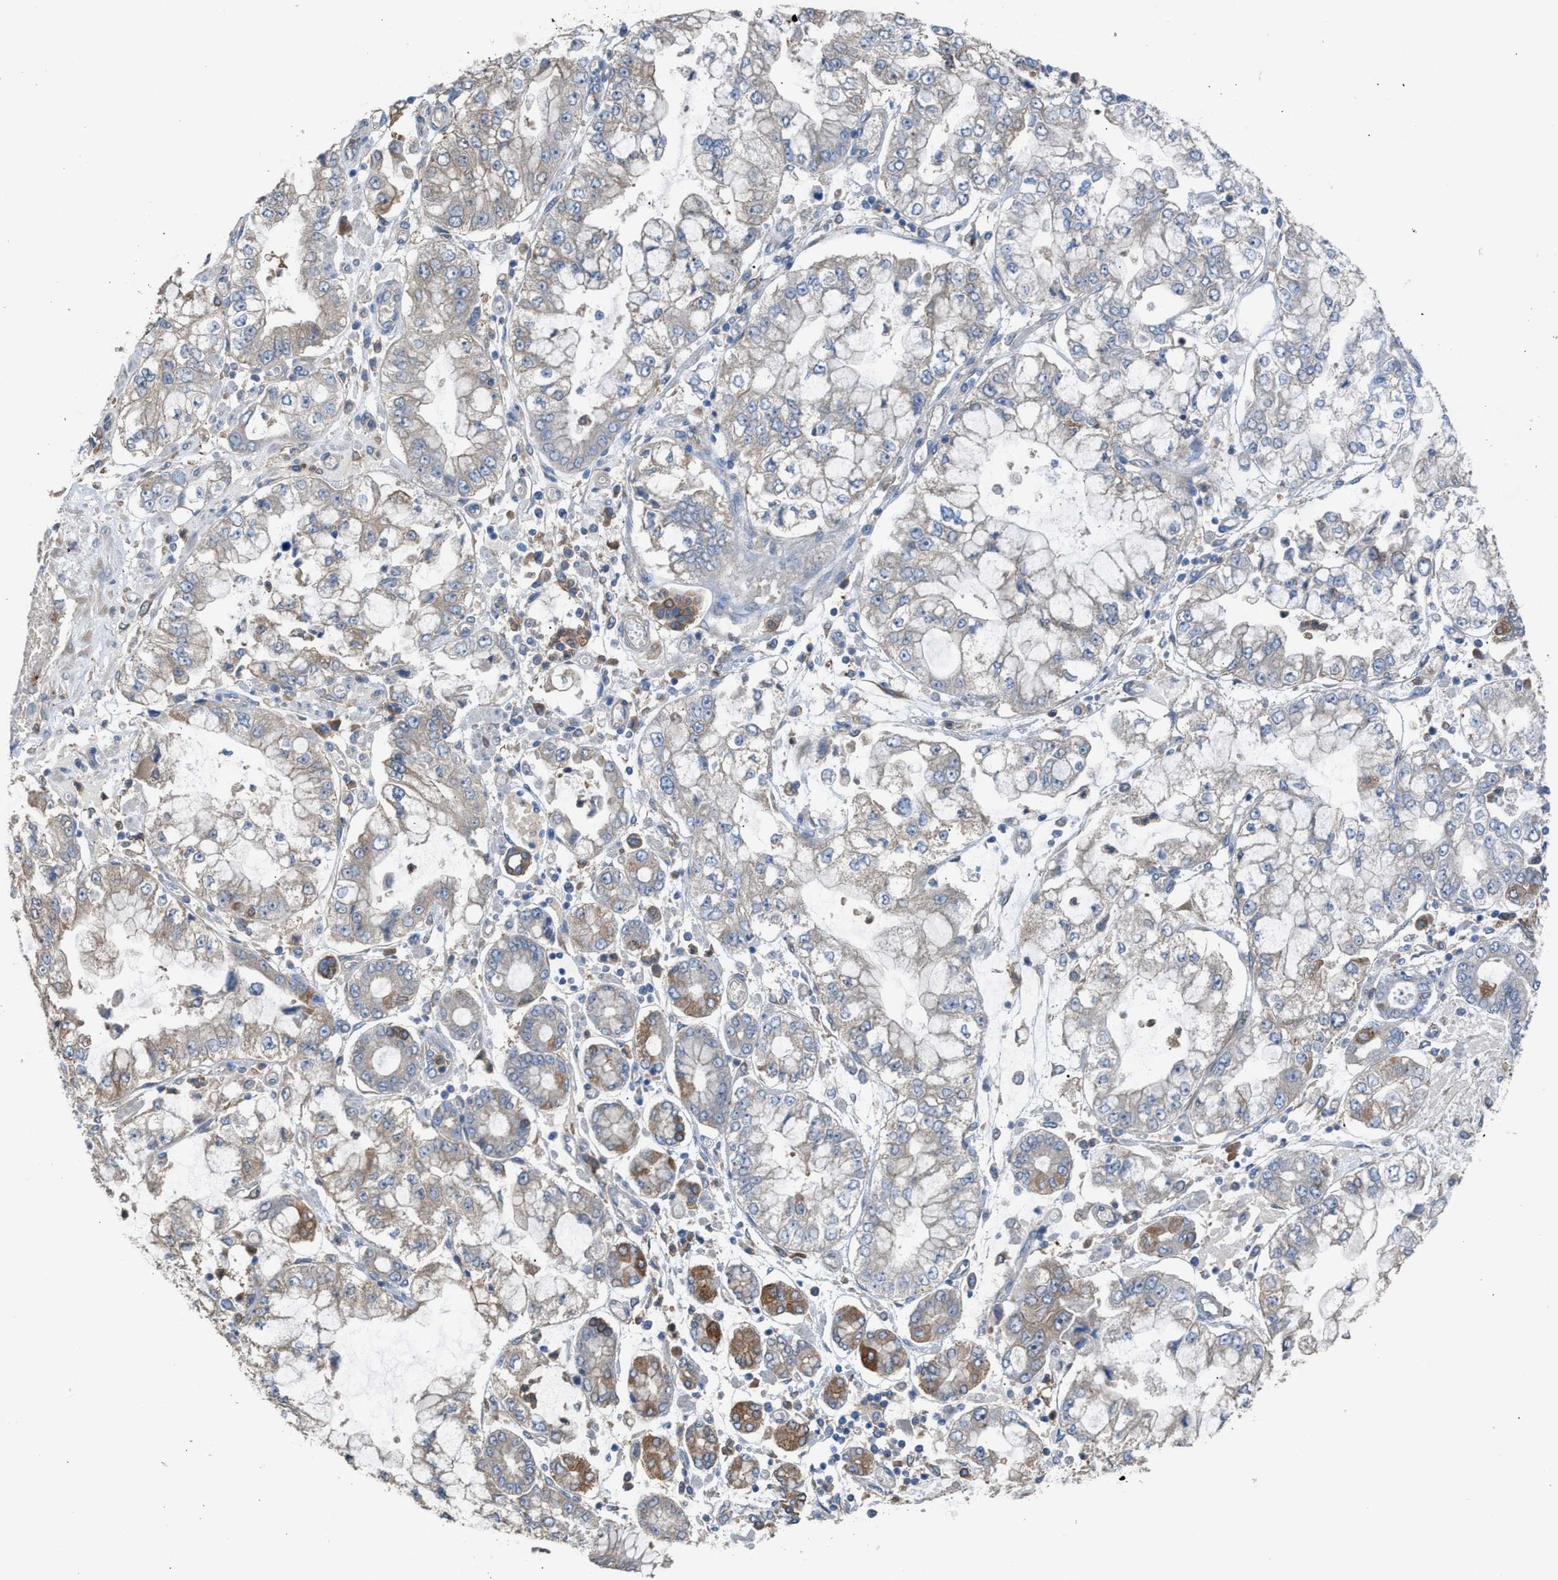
{"staining": {"intensity": "negative", "quantity": "none", "location": "none"}, "tissue": "stomach cancer", "cell_type": "Tumor cells", "image_type": "cancer", "snomed": [{"axis": "morphology", "description": "Adenocarcinoma, NOS"}, {"axis": "topography", "description": "Stomach"}], "caption": "Stomach cancer (adenocarcinoma) was stained to show a protein in brown. There is no significant positivity in tumor cells. The staining was performed using DAB (3,3'-diaminobenzidine) to visualize the protein expression in brown, while the nuclei were stained in blue with hematoxylin (Magnification: 20x).", "gene": "NQO2", "patient": {"sex": "male", "age": 76}}